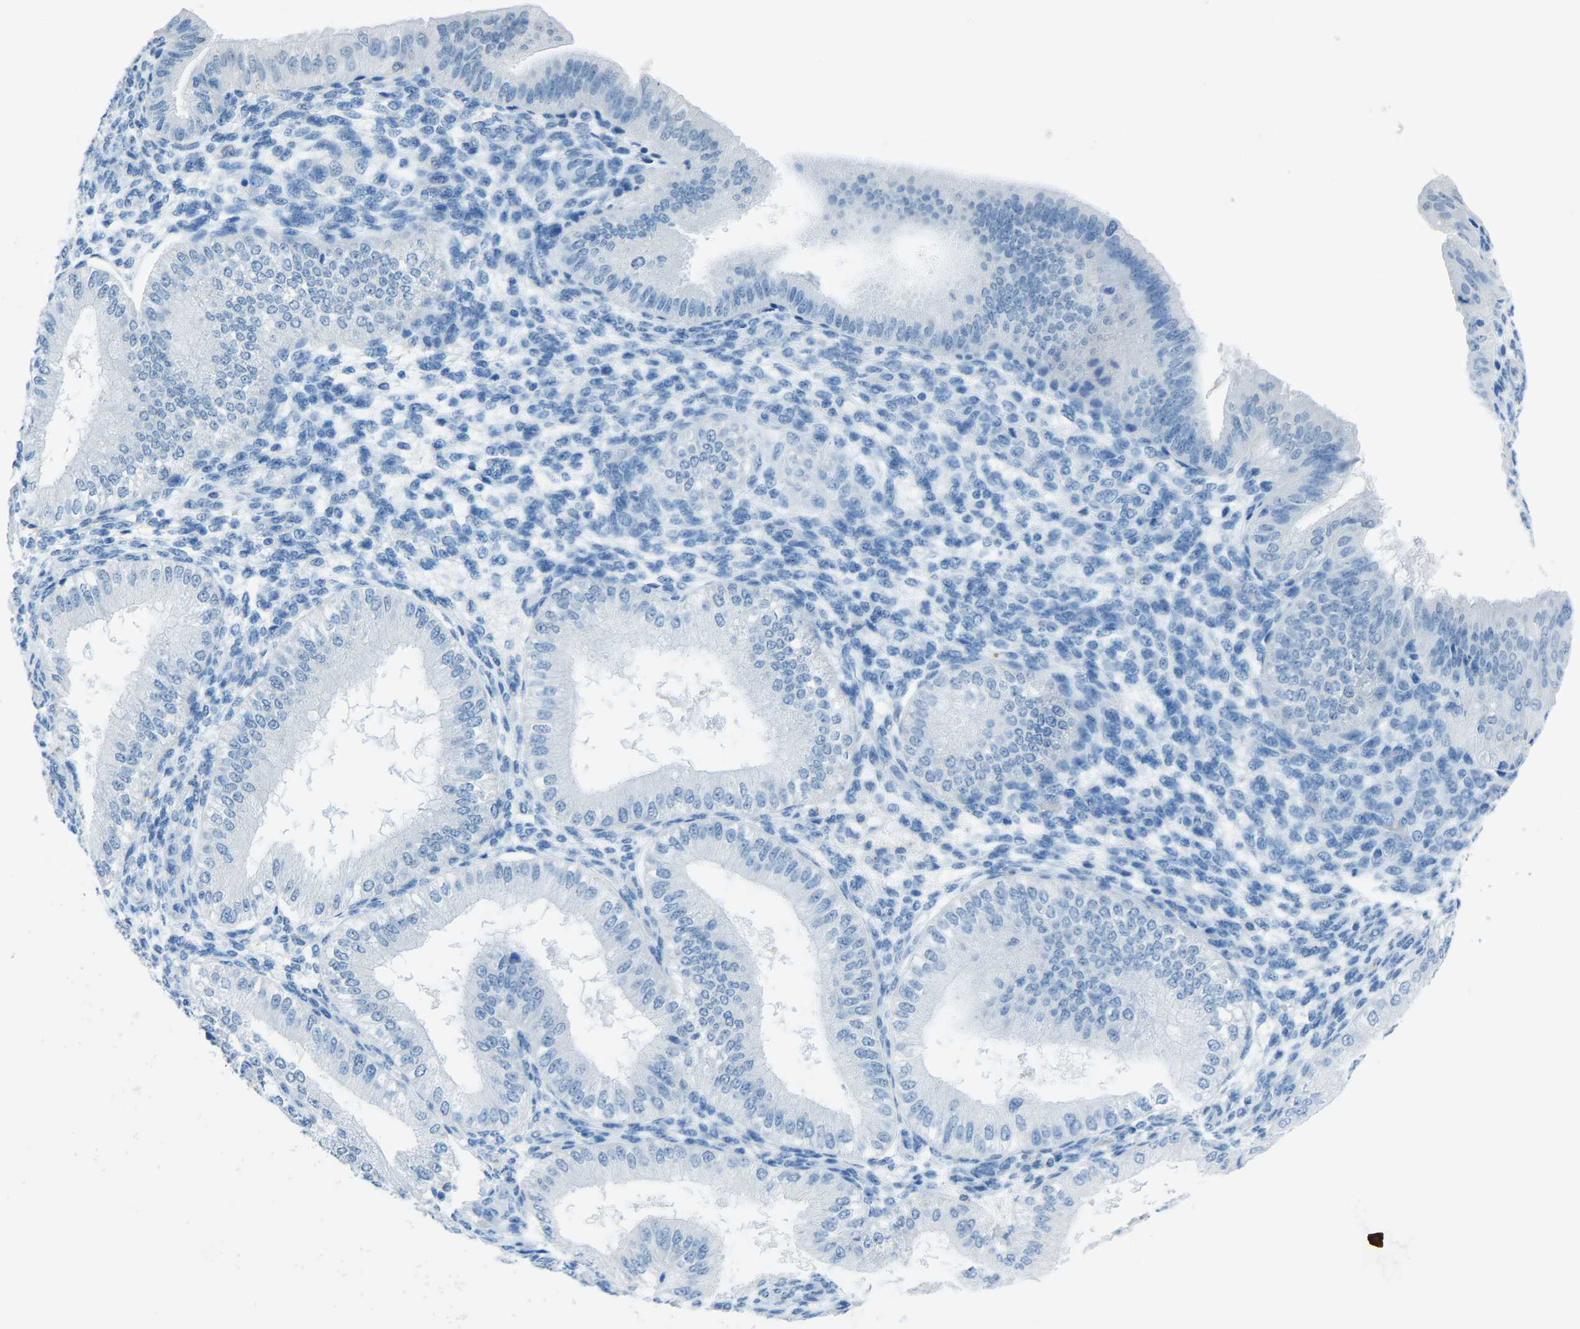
{"staining": {"intensity": "negative", "quantity": "none", "location": "none"}, "tissue": "endometrium", "cell_type": "Cells in endometrial stroma", "image_type": "normal", "snomed": [{"axis": "morphology", "description": "Normal tissue, NOS"}, {"axis": "topography", "description": "Endometrium"}], "caption": "Cells in endometrial stroma are negative for brown protein staining in benign endometrium.", "gene": "MYH8", "patient": {"sex": "female", "age": 39}}